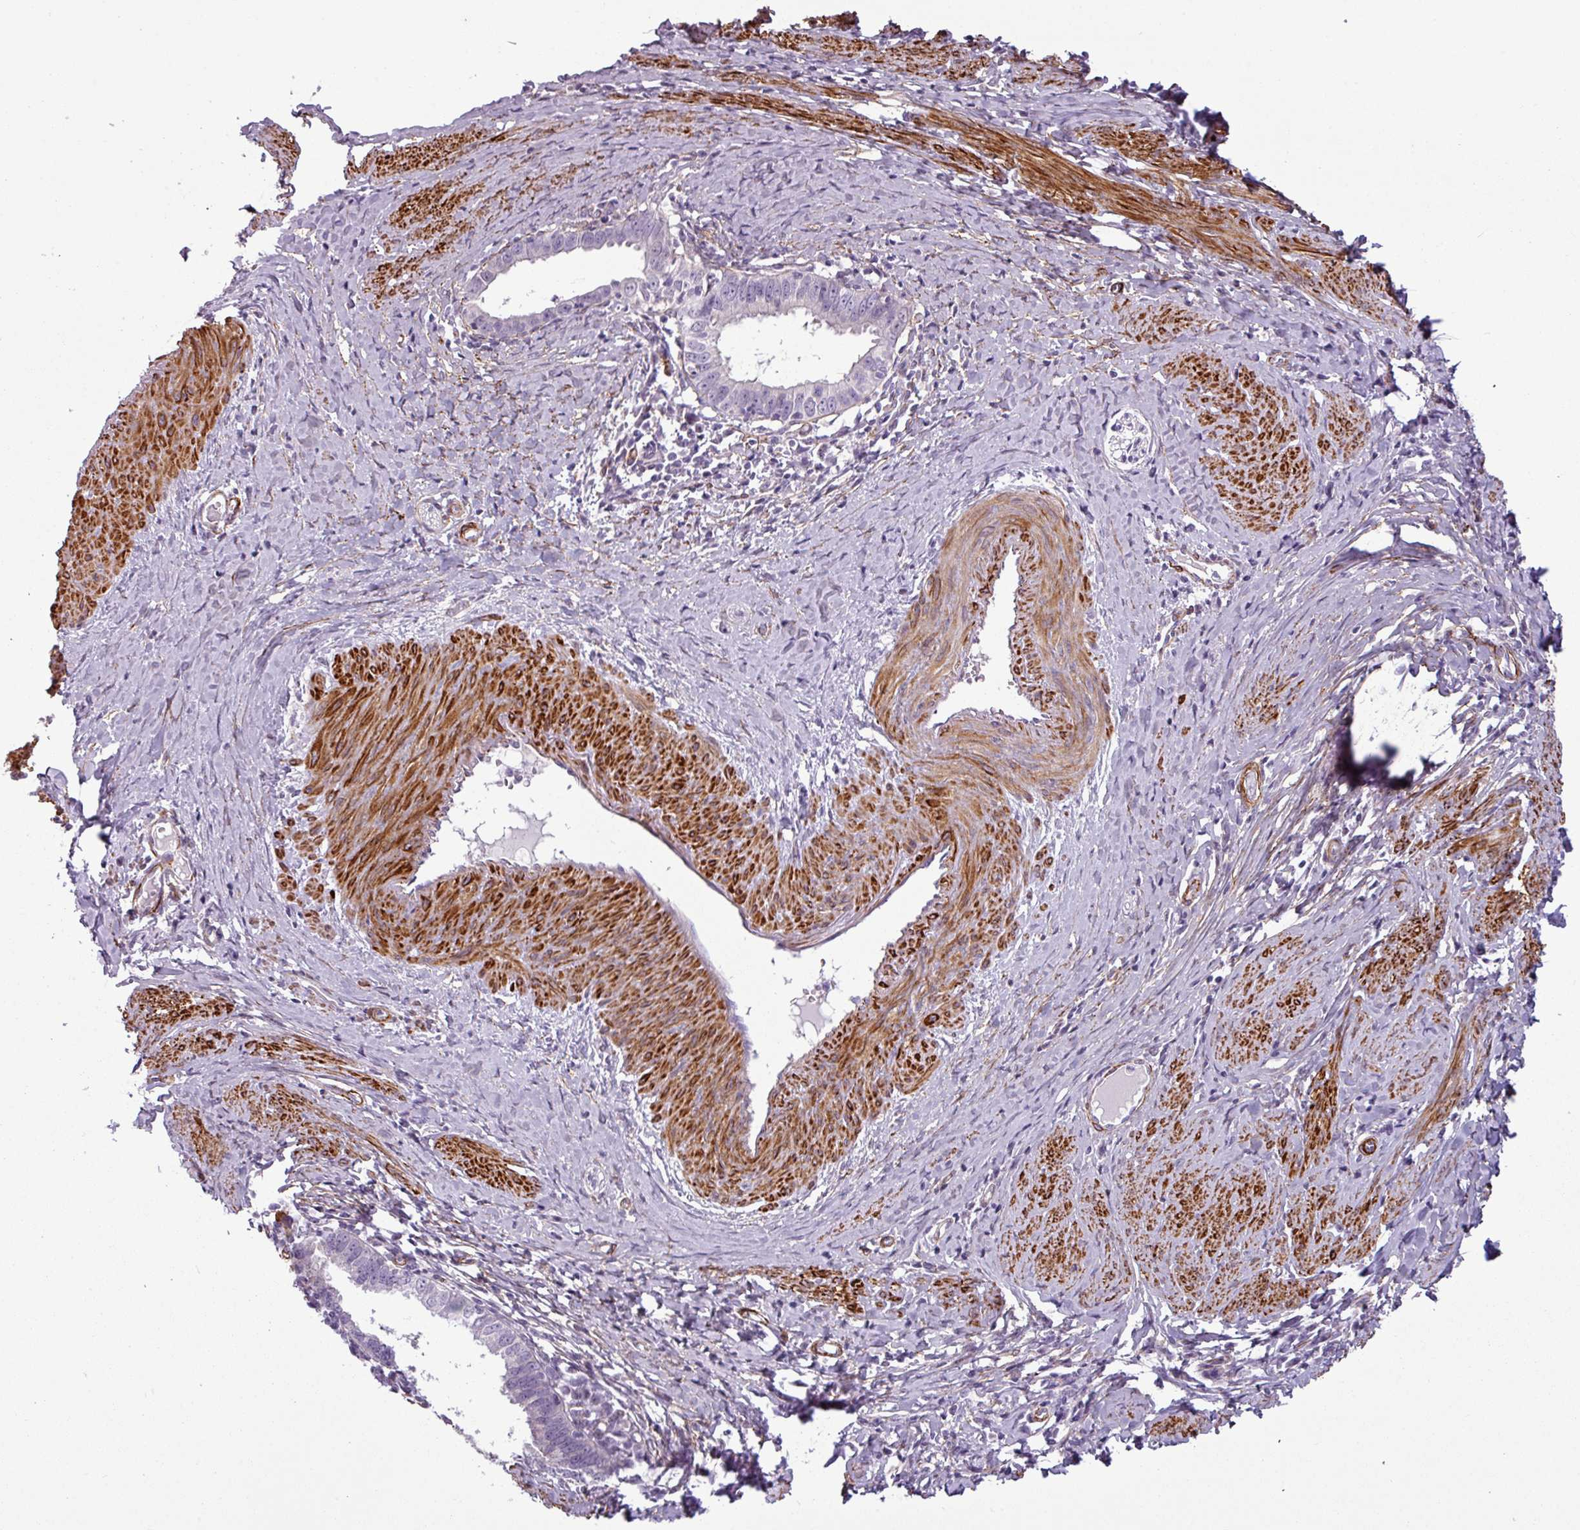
{"staining": {"intensity": "negative", "quantity": "none", "location": "none"}, "tissue": "cervical cancer", "cell_type": "Tumor cells", "image_type": "cancer", "snomed": [{"axis": "morphology", "description": "Adenocarcinoma, NOS"}, {"axis": "topography", "description": "Cervix"}], "caption": "DAB (3,3'-diaminobenzidine) immunohistochemical staining of cervical adenocarcinoma exhibits no significant staining in tumor cells.", "gene": "ATP10A", "patient": {"sex": "female", "age": 36}}